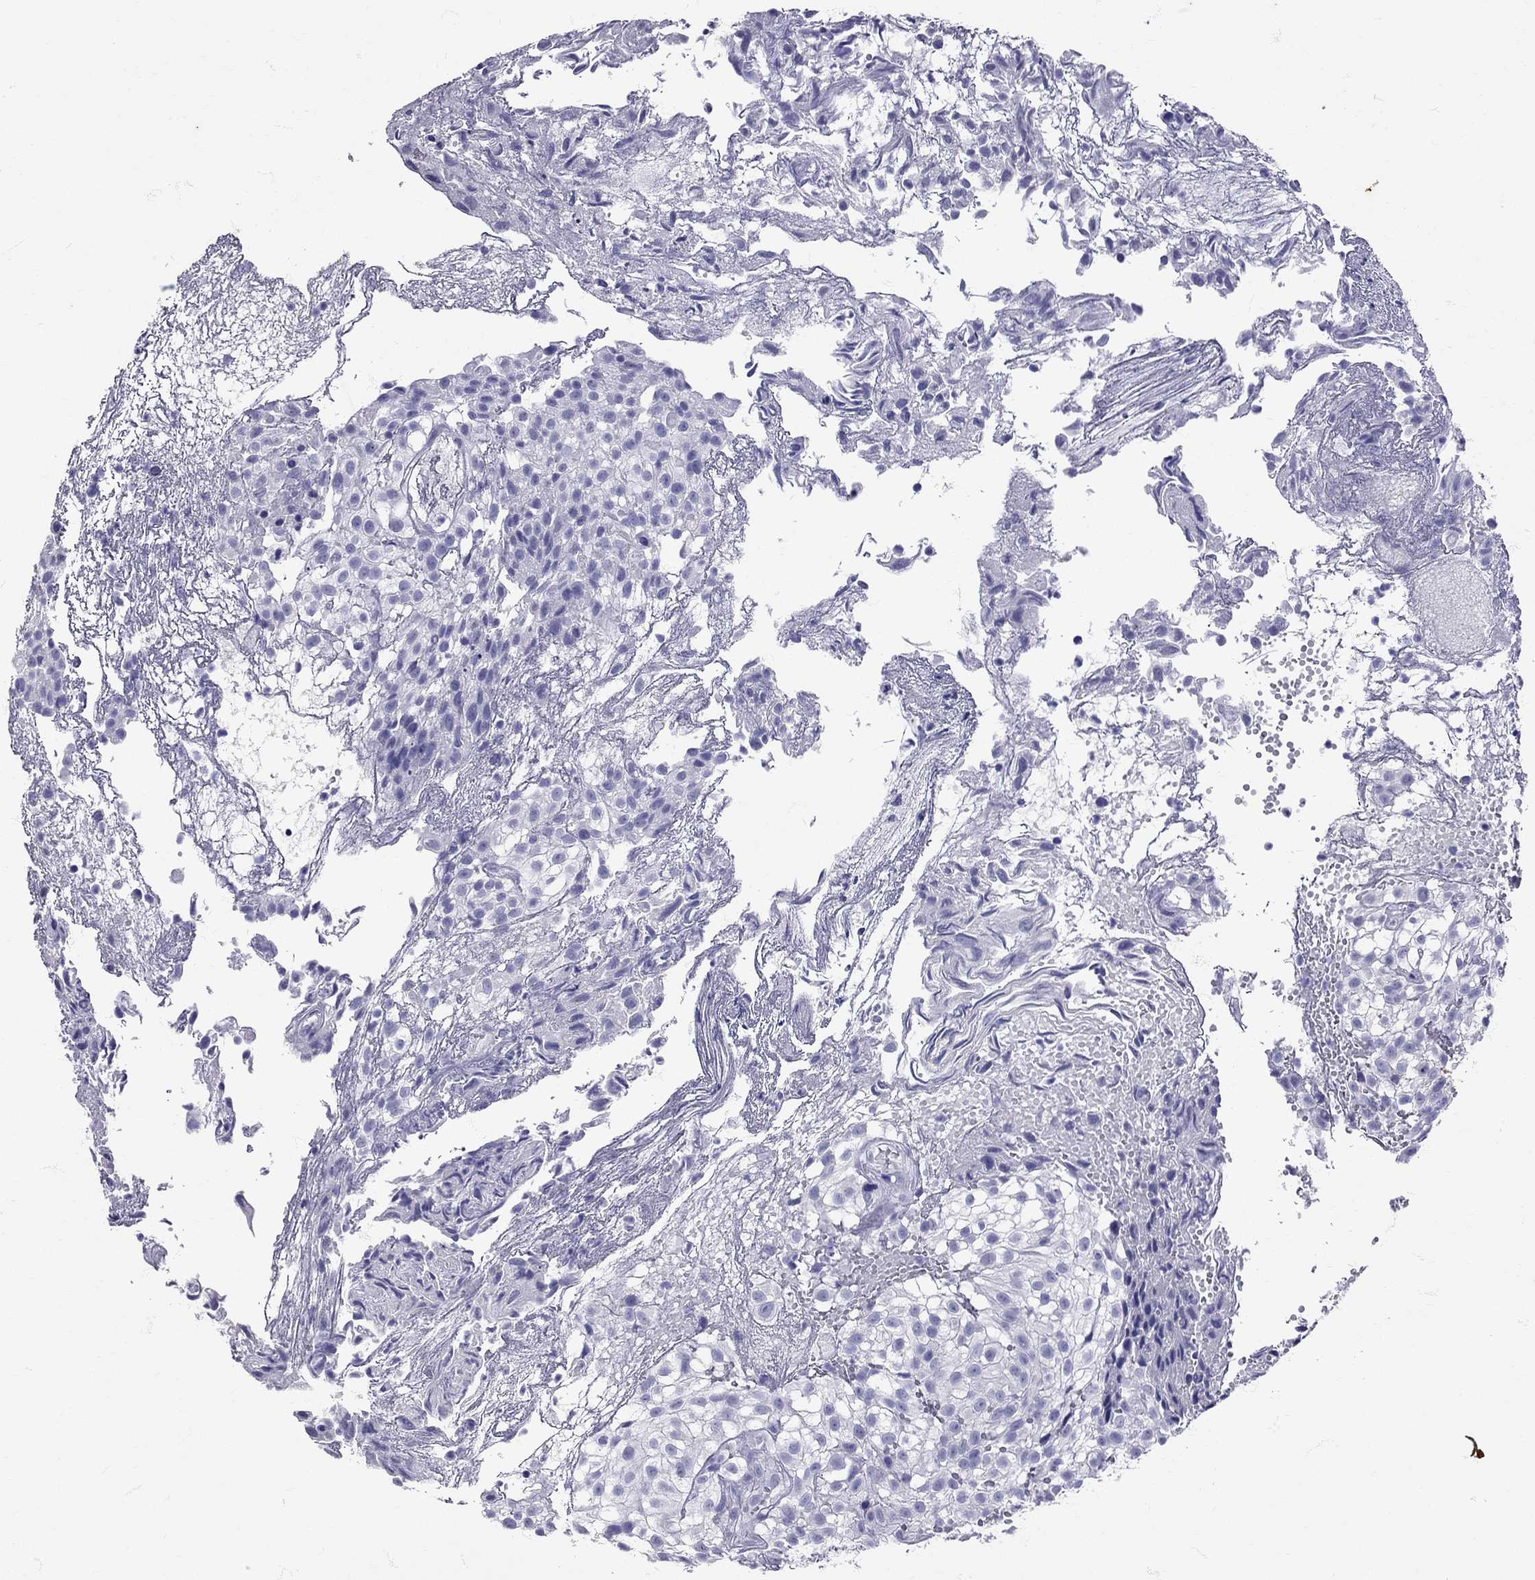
{"staining": {"intensity": "negative", "quantity": "none", "location": "none"}, "tissue": "urothelial cancer", "cell_type": "Tumor cells", "image_type": "cancer", "snomed": [{"axis": "morphology", "description": "Urothelial carcinoma, High grade"}, {"axis": "topography", "description": "Urinary bladder"}], "caption": "DAB immunohistochemical staining of human high-grade urothelial carcinoma shows no significant expression in tumor cells.", "gene": "AVP", "patient": {"sex": "male", "age": 56}}